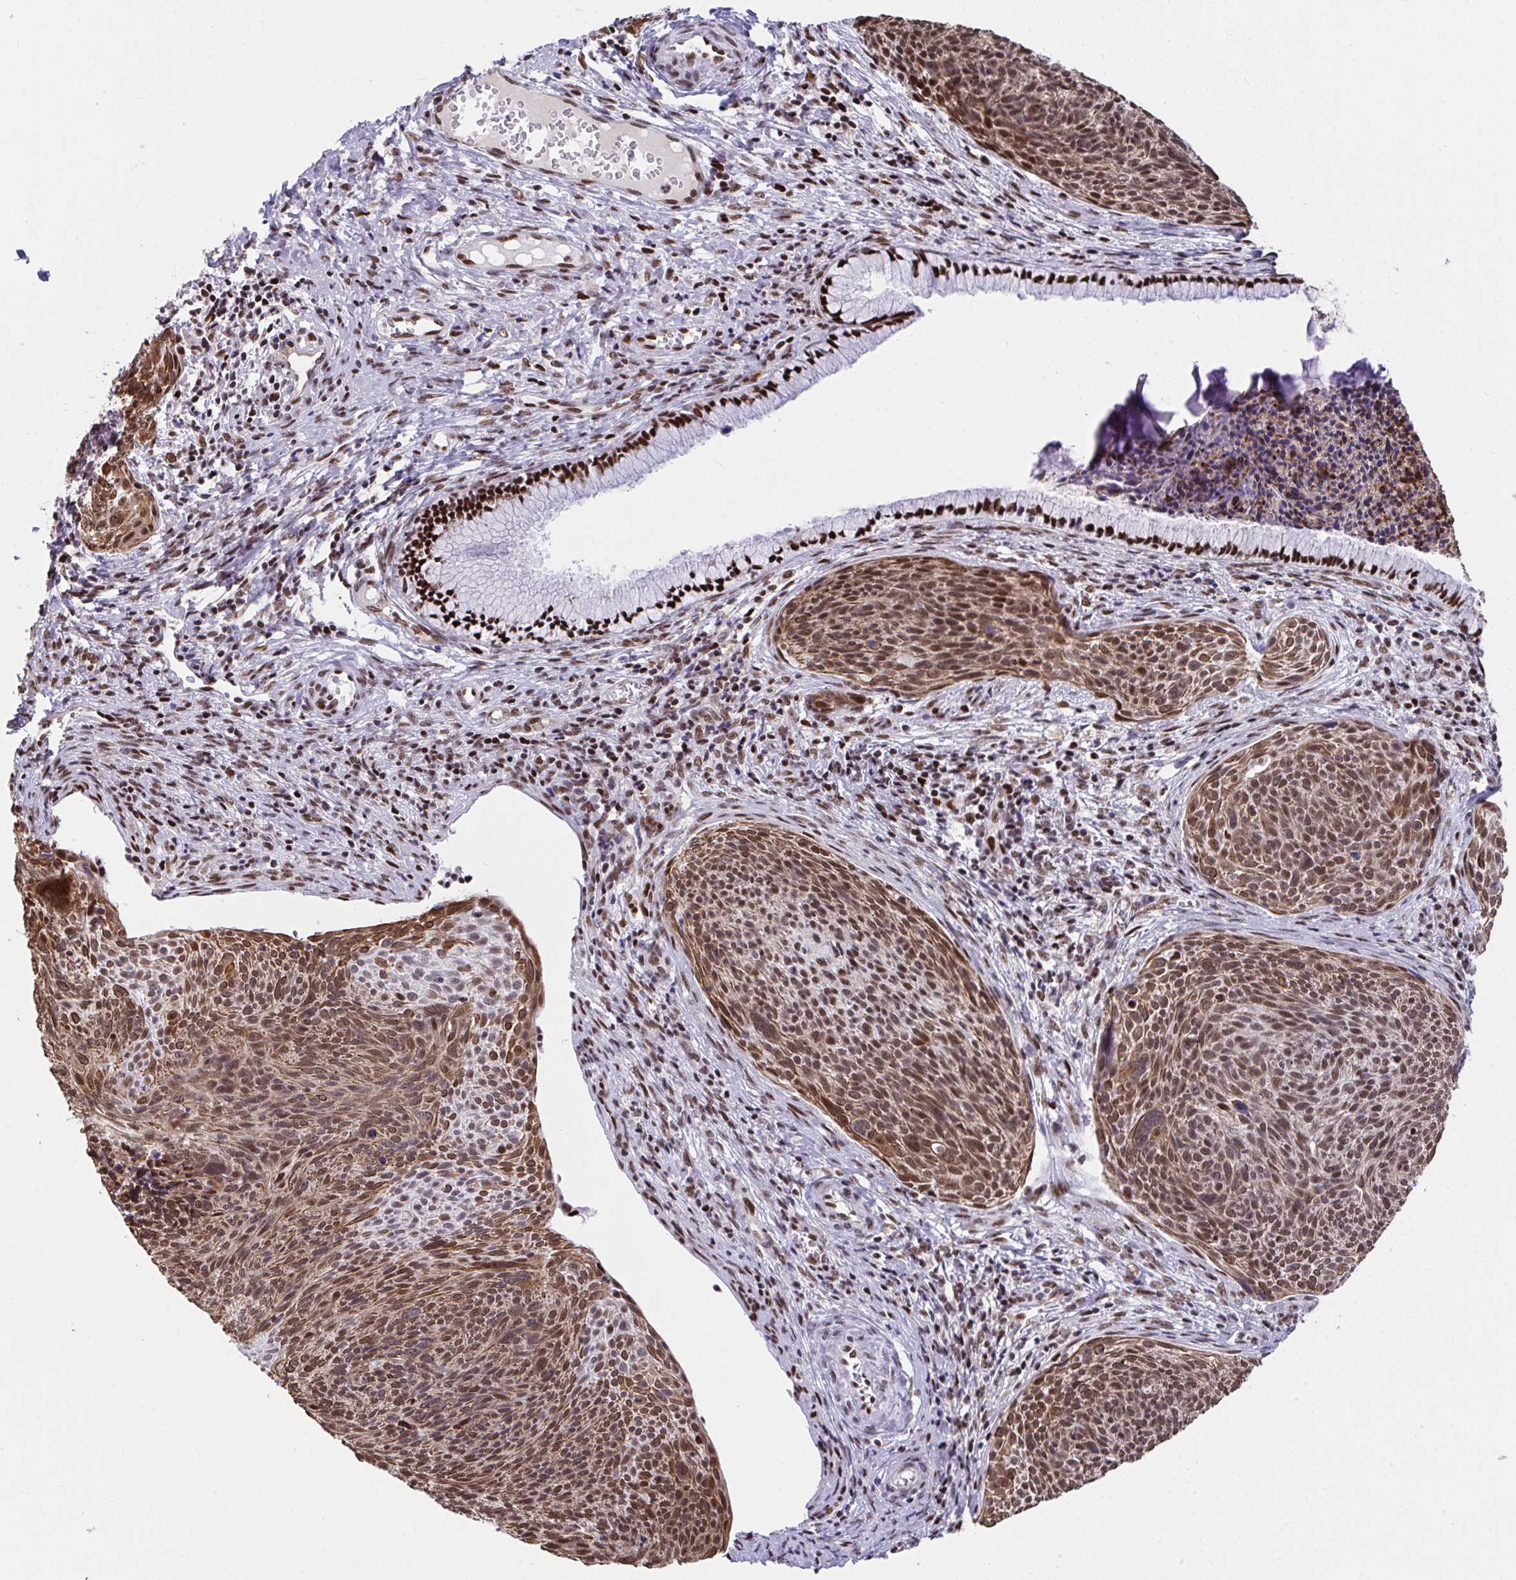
{"staining": {"intensity": "strong", "quantity": ">75%", "location": "cytoplasmic/membranous,nuclear"}, "tissue": "cervical cancer", "cell_type": "Tumor cells", "image_type": "cancer", "snomed": [{"axis": "morphology", "description": "Squamous cell carcinoma, NOS"}, {"axis": "topography", "description": "Cervix"}], "caption": "Tumor cells display high levels of strong cytoplasmic/membranous and nuclear positivity in about >75% of cells in human cervical cancer. Nuclei are stained in blue.", "gene": "SLC35C2", "patient": {"sex": "female", "age": 49}}